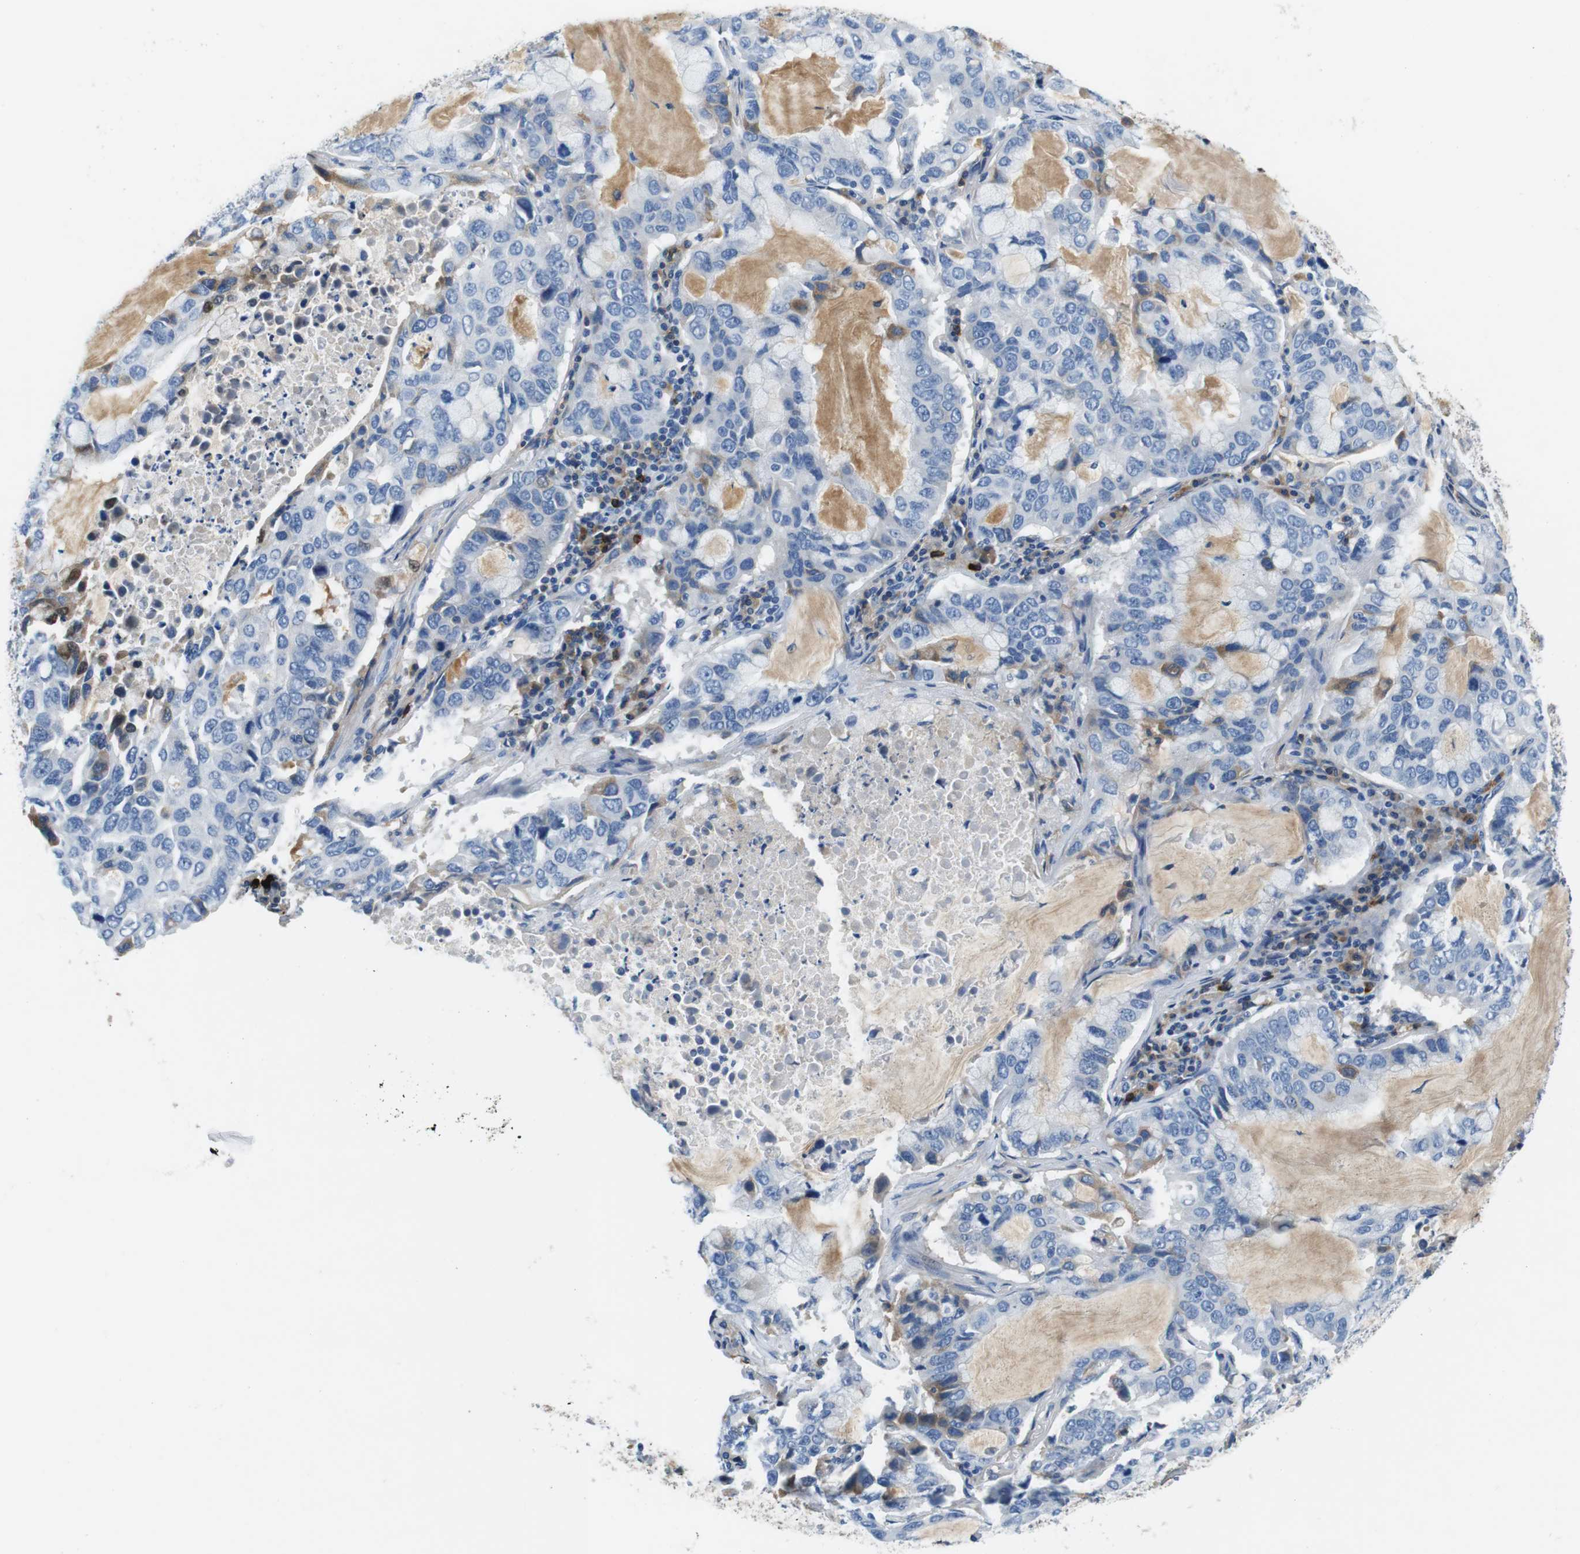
{"staining": {"intensity": "negative", "quantity": "none", "location": "none"}, "tissue": "lung cancer", "cell_type": "Tumor cells", "image_type": "cancer", "snomed": [{"axis": "morphology", "description": "Adenocarcinoma, NOS"}, {"axis": "topography", "description": "Lung"}], "caption": "A micrograph of human adenocarcinoma (lung) is negative for staining in tumor cells. The staining is performed using DAB (3,3'-diaminobenzidine) brown chromogen with nuclei counter-stained in using hematoxylin.", "gene": "IGHD", "patient": {"sex": "male", "age": 64}}